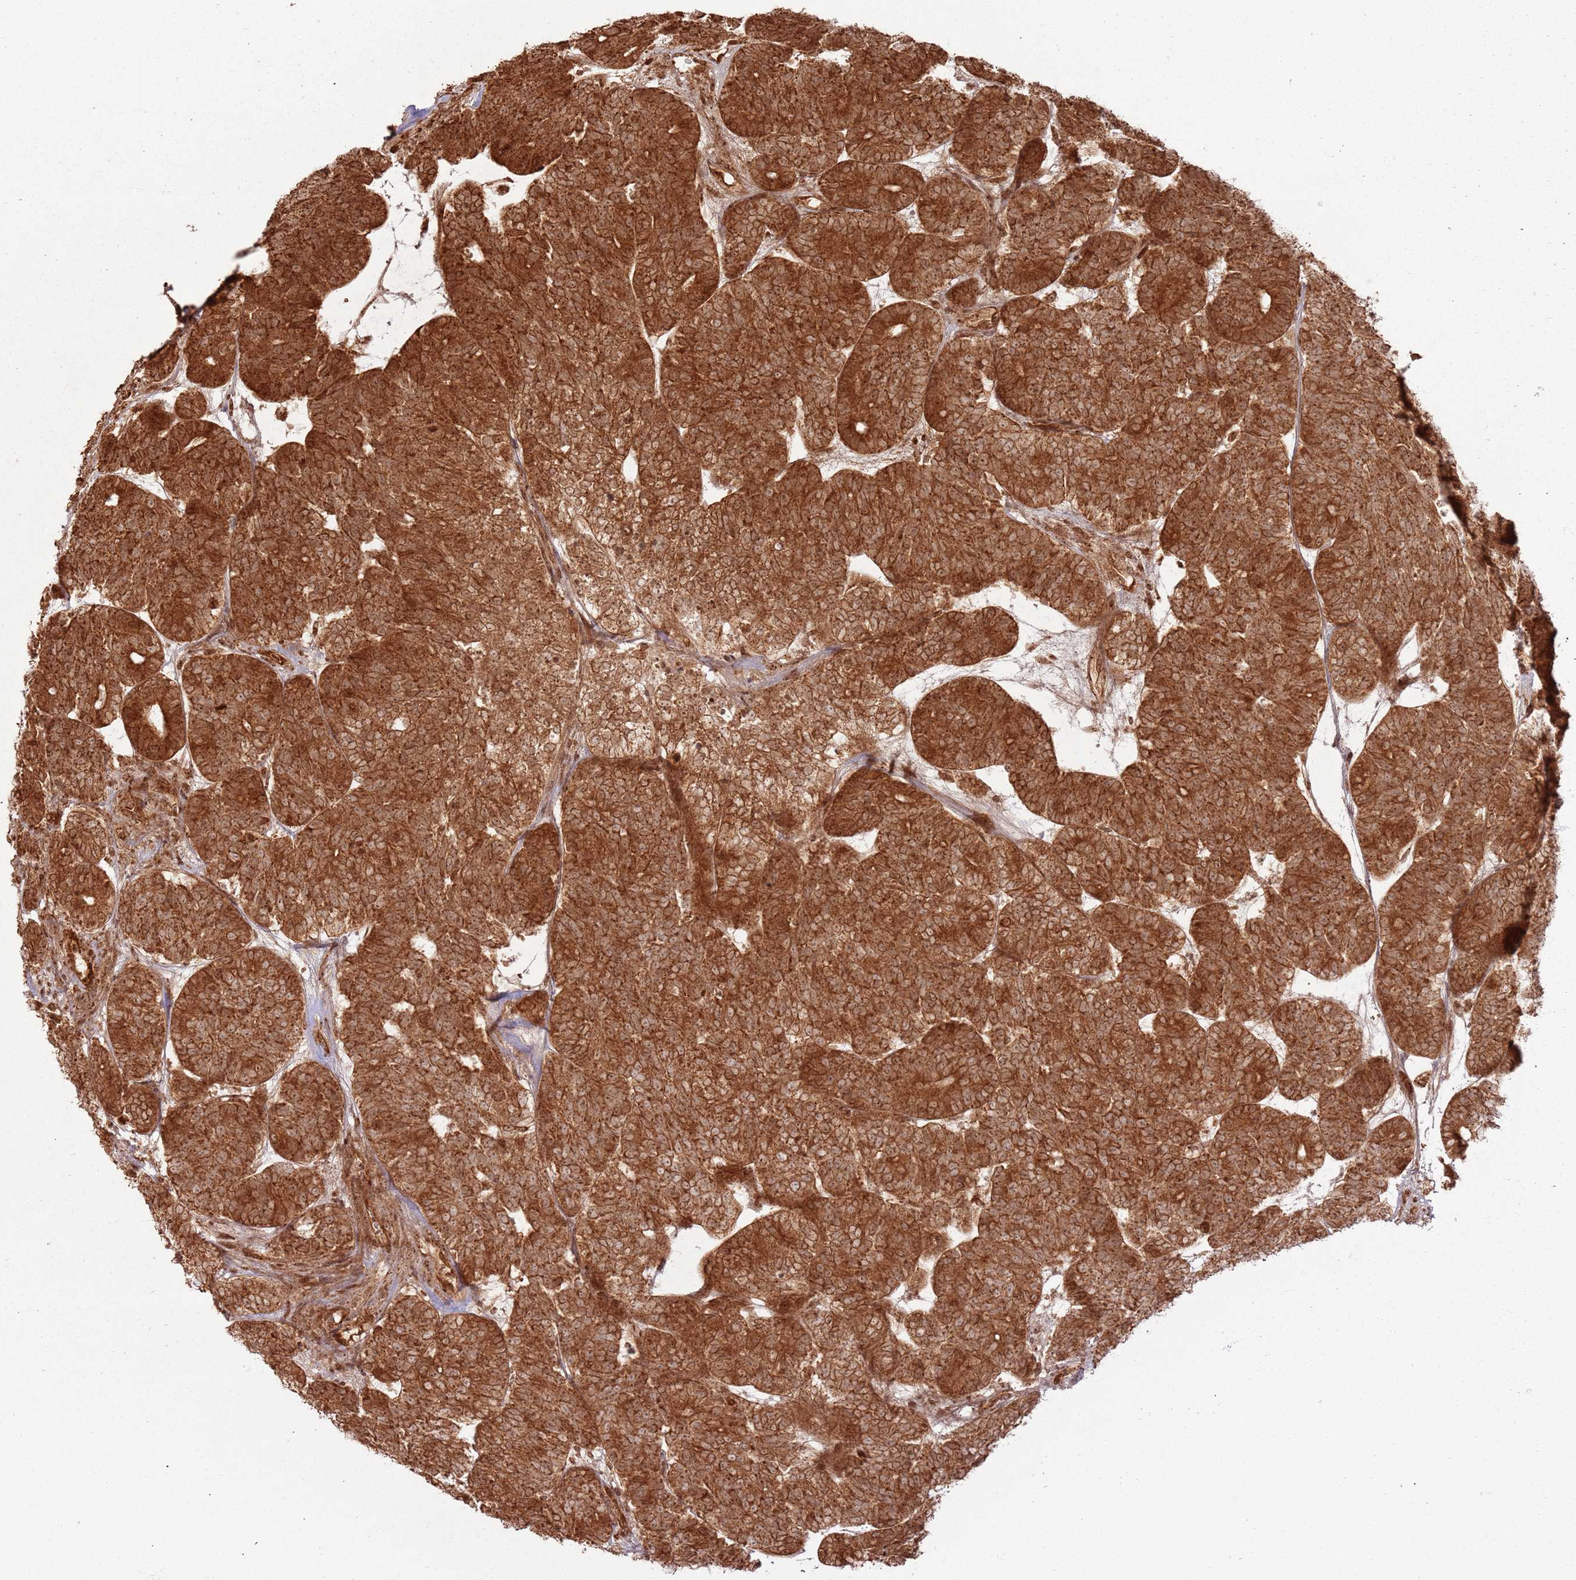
{"staining": {"intensity": "strong", "quantity": ">75%", "location": "cytoplasmic/membranous"}, "tissue": "head and neck cancer", "cell_type": "Tumor cells", "image_type": "cancer", "snomed": [{"axis": "morphology", "description": "Adenocarcinoma, NOS"}, {"axis": "topography", "description": "Head-Neck"}], "caption": "This histopathology image demonstrates immunohistochemistry staining of human head and neck cancer (adenocarcinoma), with high strong cytoplasmic/membranous staining in approximately >75% of tumor cells.", "gene": "TBC1D13", "patient": {"sex": "female", "age": 81}}